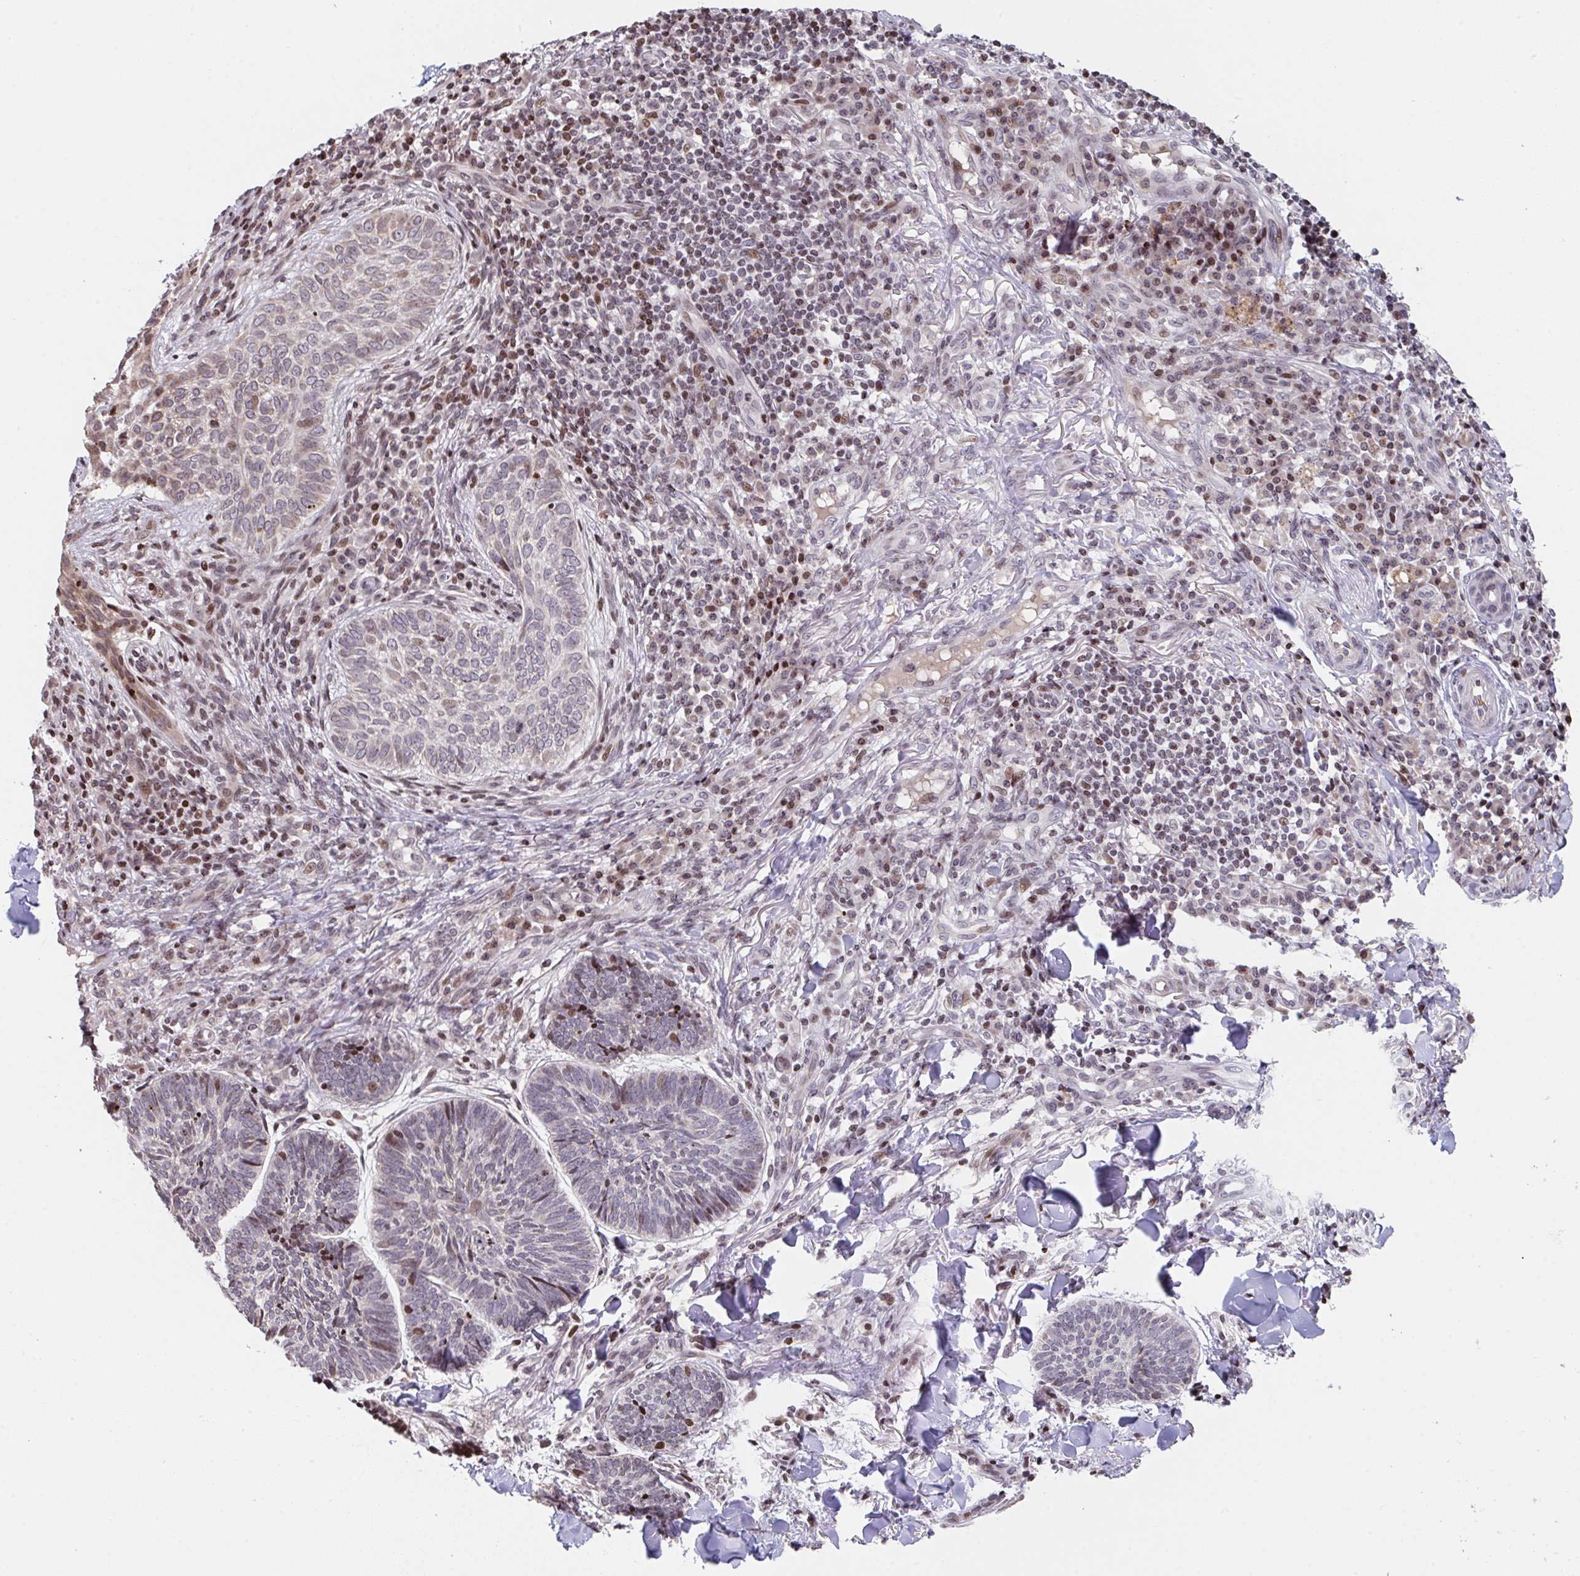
{"staining": {"intensity": "weak", "quantity": "<25%", "location": "nuclear"}, "tissue": "skin cancer", "cell_type": "Tumor cells", "image_type": "cancer", "snomed": [{"axis": "morphology", "description": "Normal tissue, NOS"}, {"axis": "morphology", "description": "Basal cell carcinoma"}, {"axis": "topography", "description": "Skin"}], "caption": "Immunohistochemistry (IHC) of skin cancer (basal cell carcinoma) reveals no expression in tumor cells.", "gene": "PCDHB8", "patient": {"sex": "male", "age": 50}}